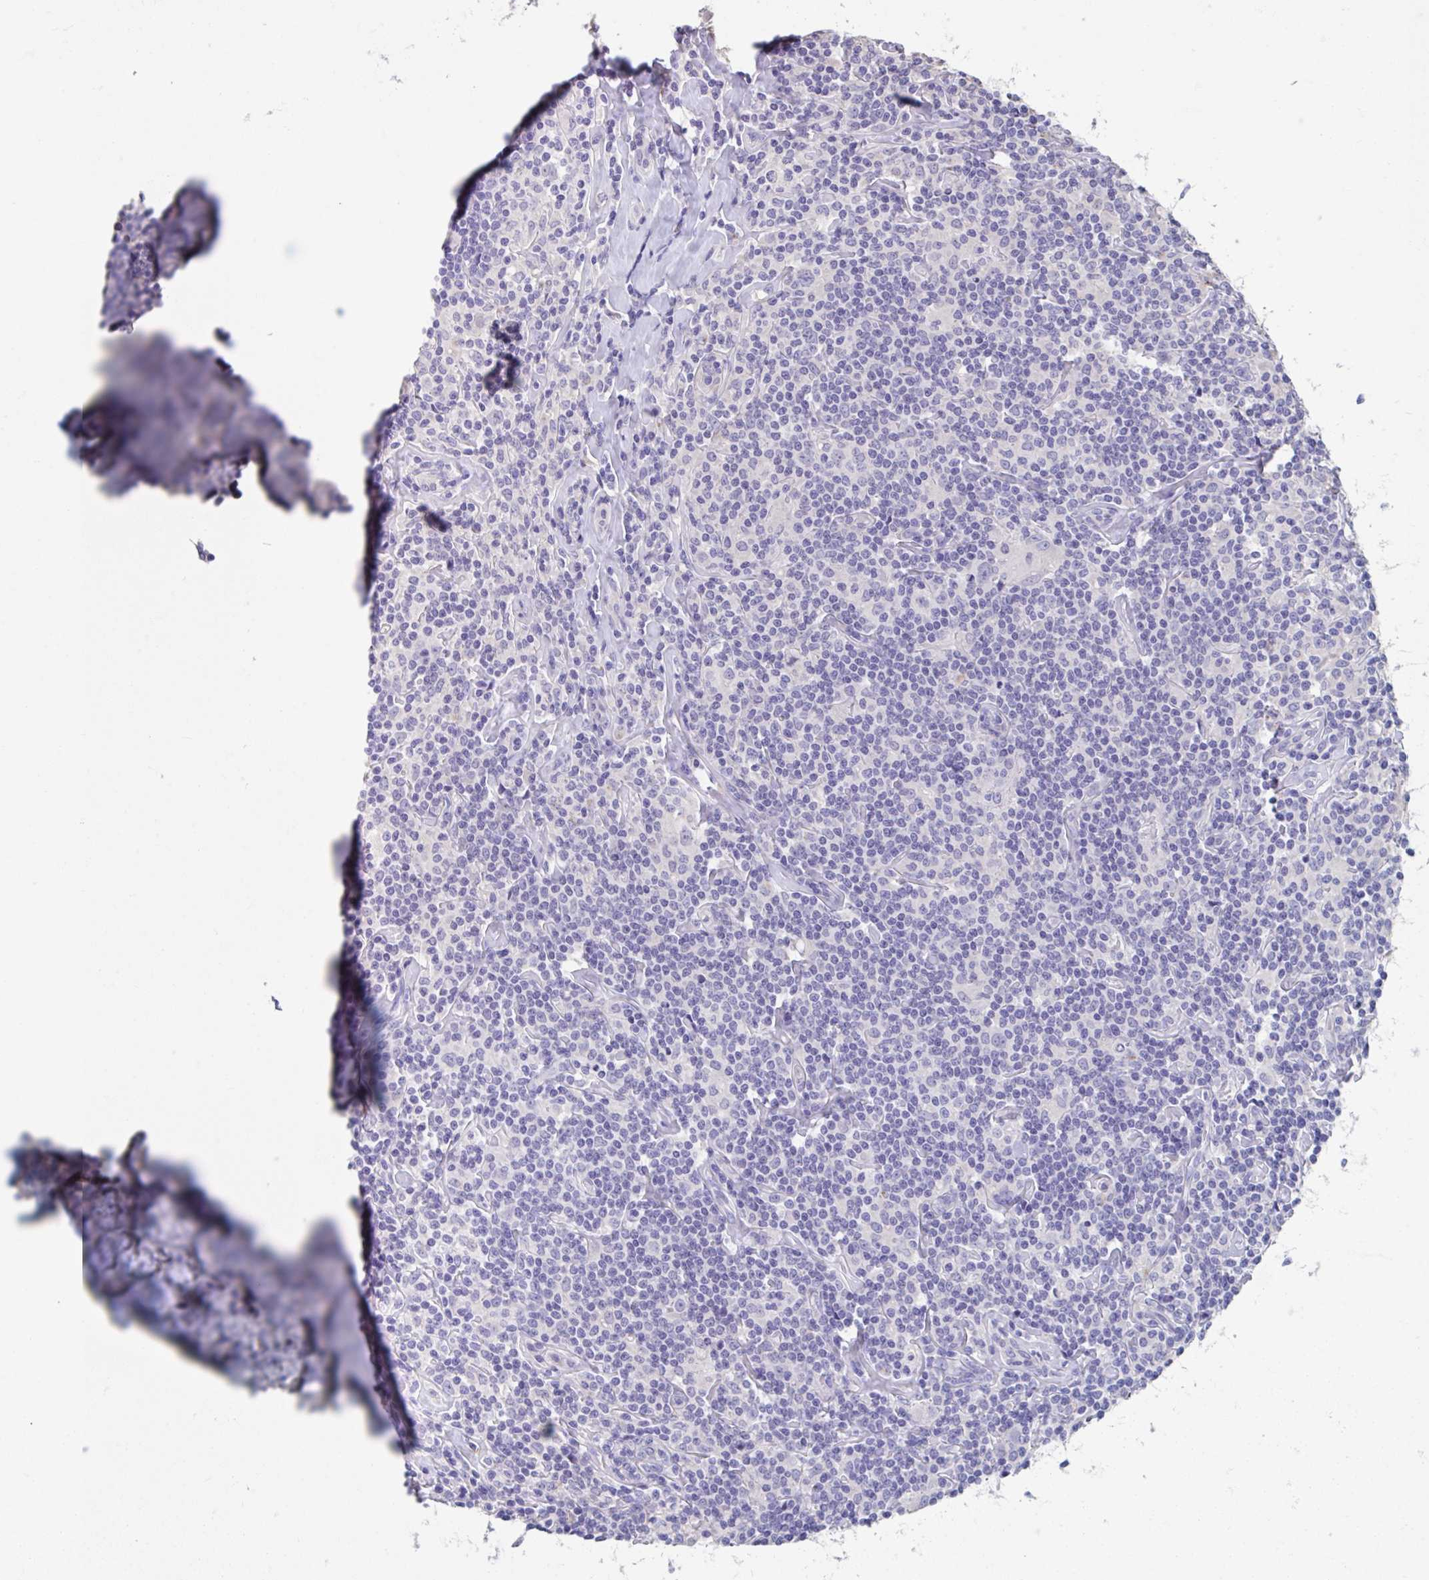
{"staining": {"intensity": "negative", "quantity": "none", "location": "none"}, "tissue": "lymphoma", "cell_type": "Tumor cells", "image_type": "cancer", "snomed": [{"axis": "morphology", "description": "Hodgkin's disease, NOS"}, {"axis": "morphology", "description": "Hodgkin's lymphoma, nodular sclerosis"}, {"axis": "topography", "description": "Lymph node"}], "caption": "This is an IHC histopathology image of human Hodgkin's disease. There is no positivity in tumor cells.", "gene": "GPR162", "patient": {"sex": "female", "age": 10}}